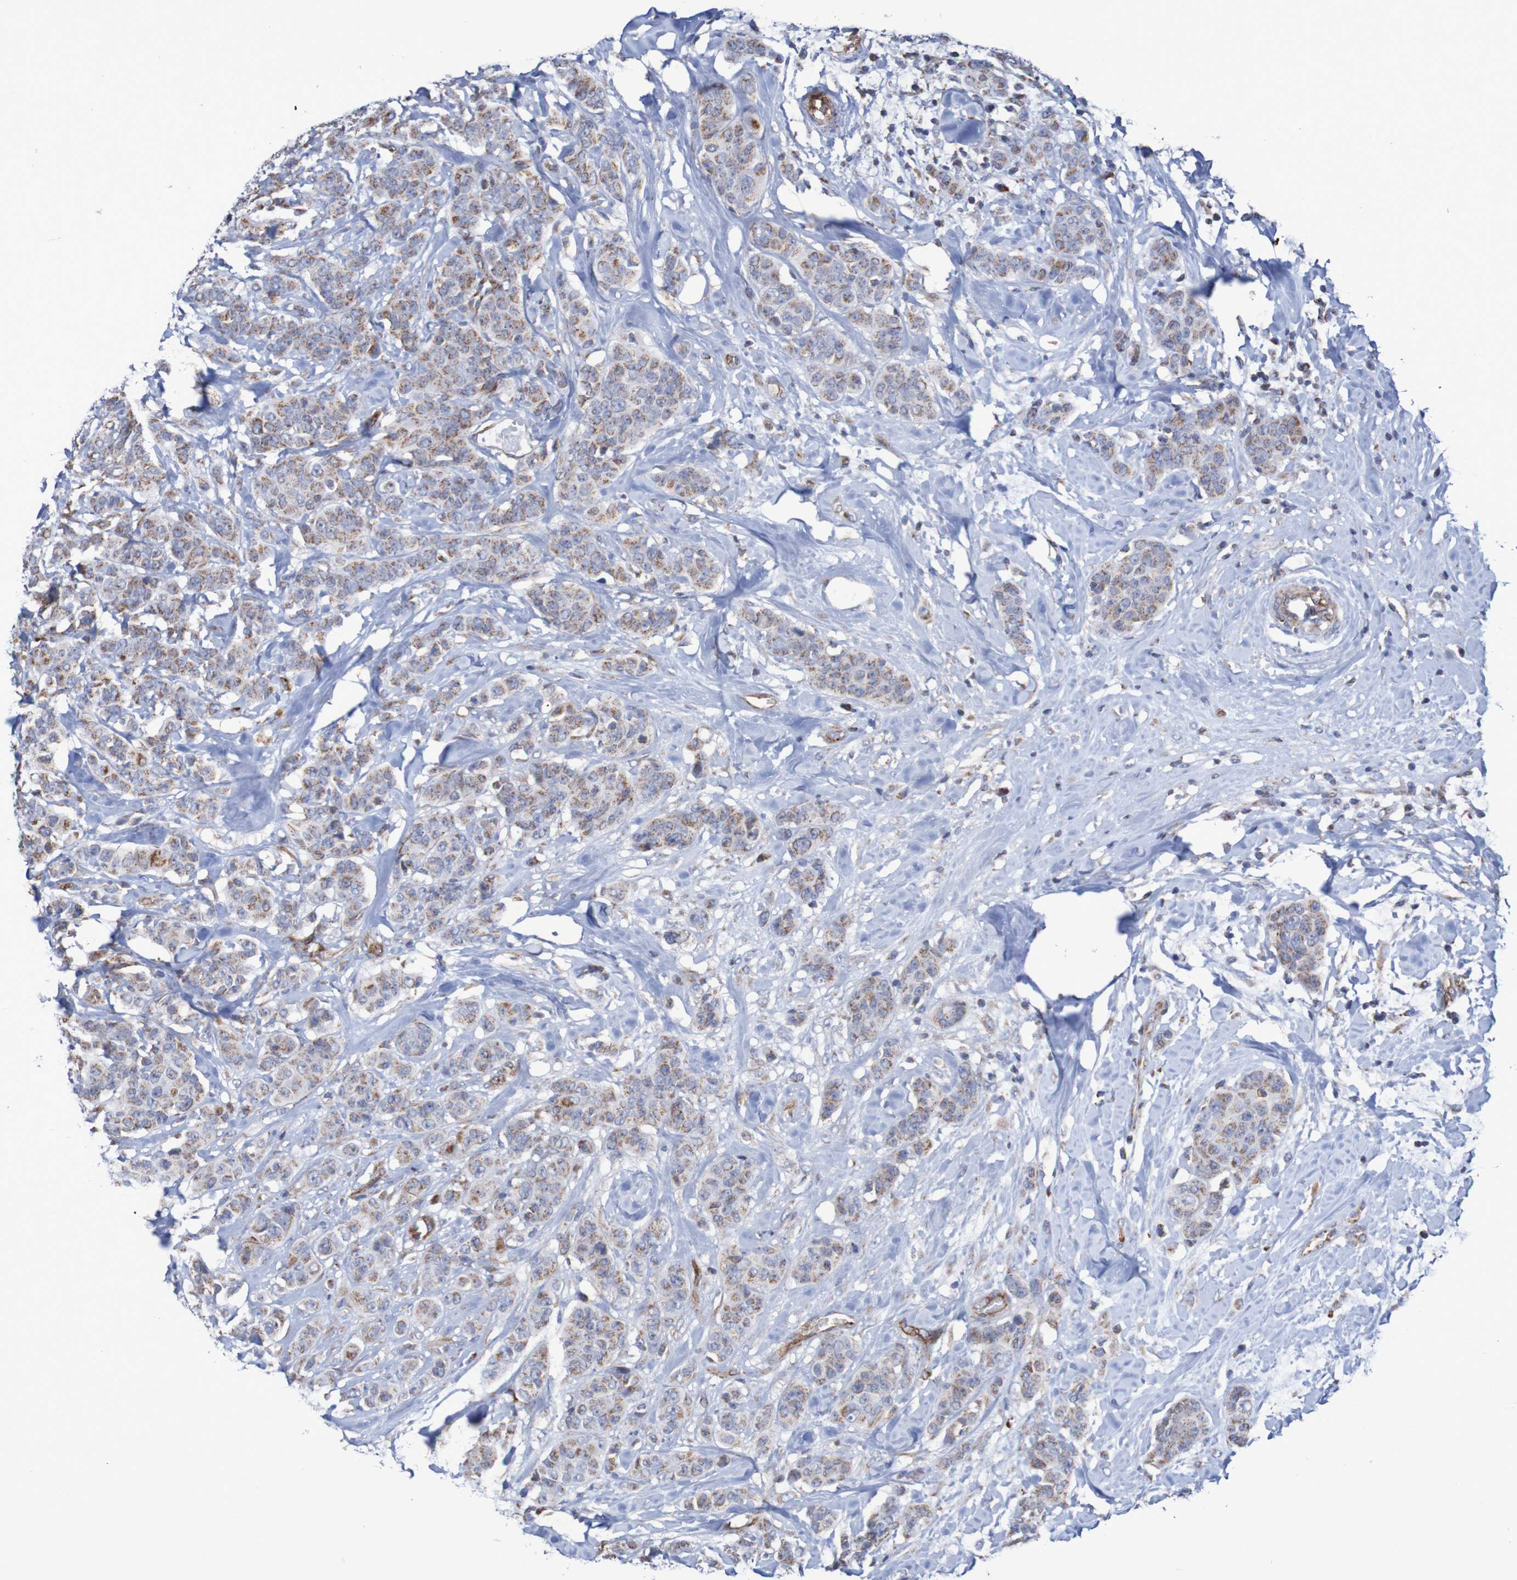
{"staining": {"intensity": "moderate", "quantity": ">75%", "location": "cytoplasmic/membranous"}, "tissue": "breast cancer", "cell_type": "Tumor cells", "image_type": "cancer", "snomed": [{"axis": "morphology", "description": "Normal tissue, NOS"}, {"axis": "morphology", "description": "Duct carcinoma"}, {"axis": "topography", "description": "Breast"}], "caption": "Immunohistochemical staining of intraductal carcinoma (breast) reveals medium levels of moderate cytoplasmic/membranous protein expression in about >75% of tumor cells.", "gene": "MMEL1", "patient": {"sex": "female", "age": 40}}